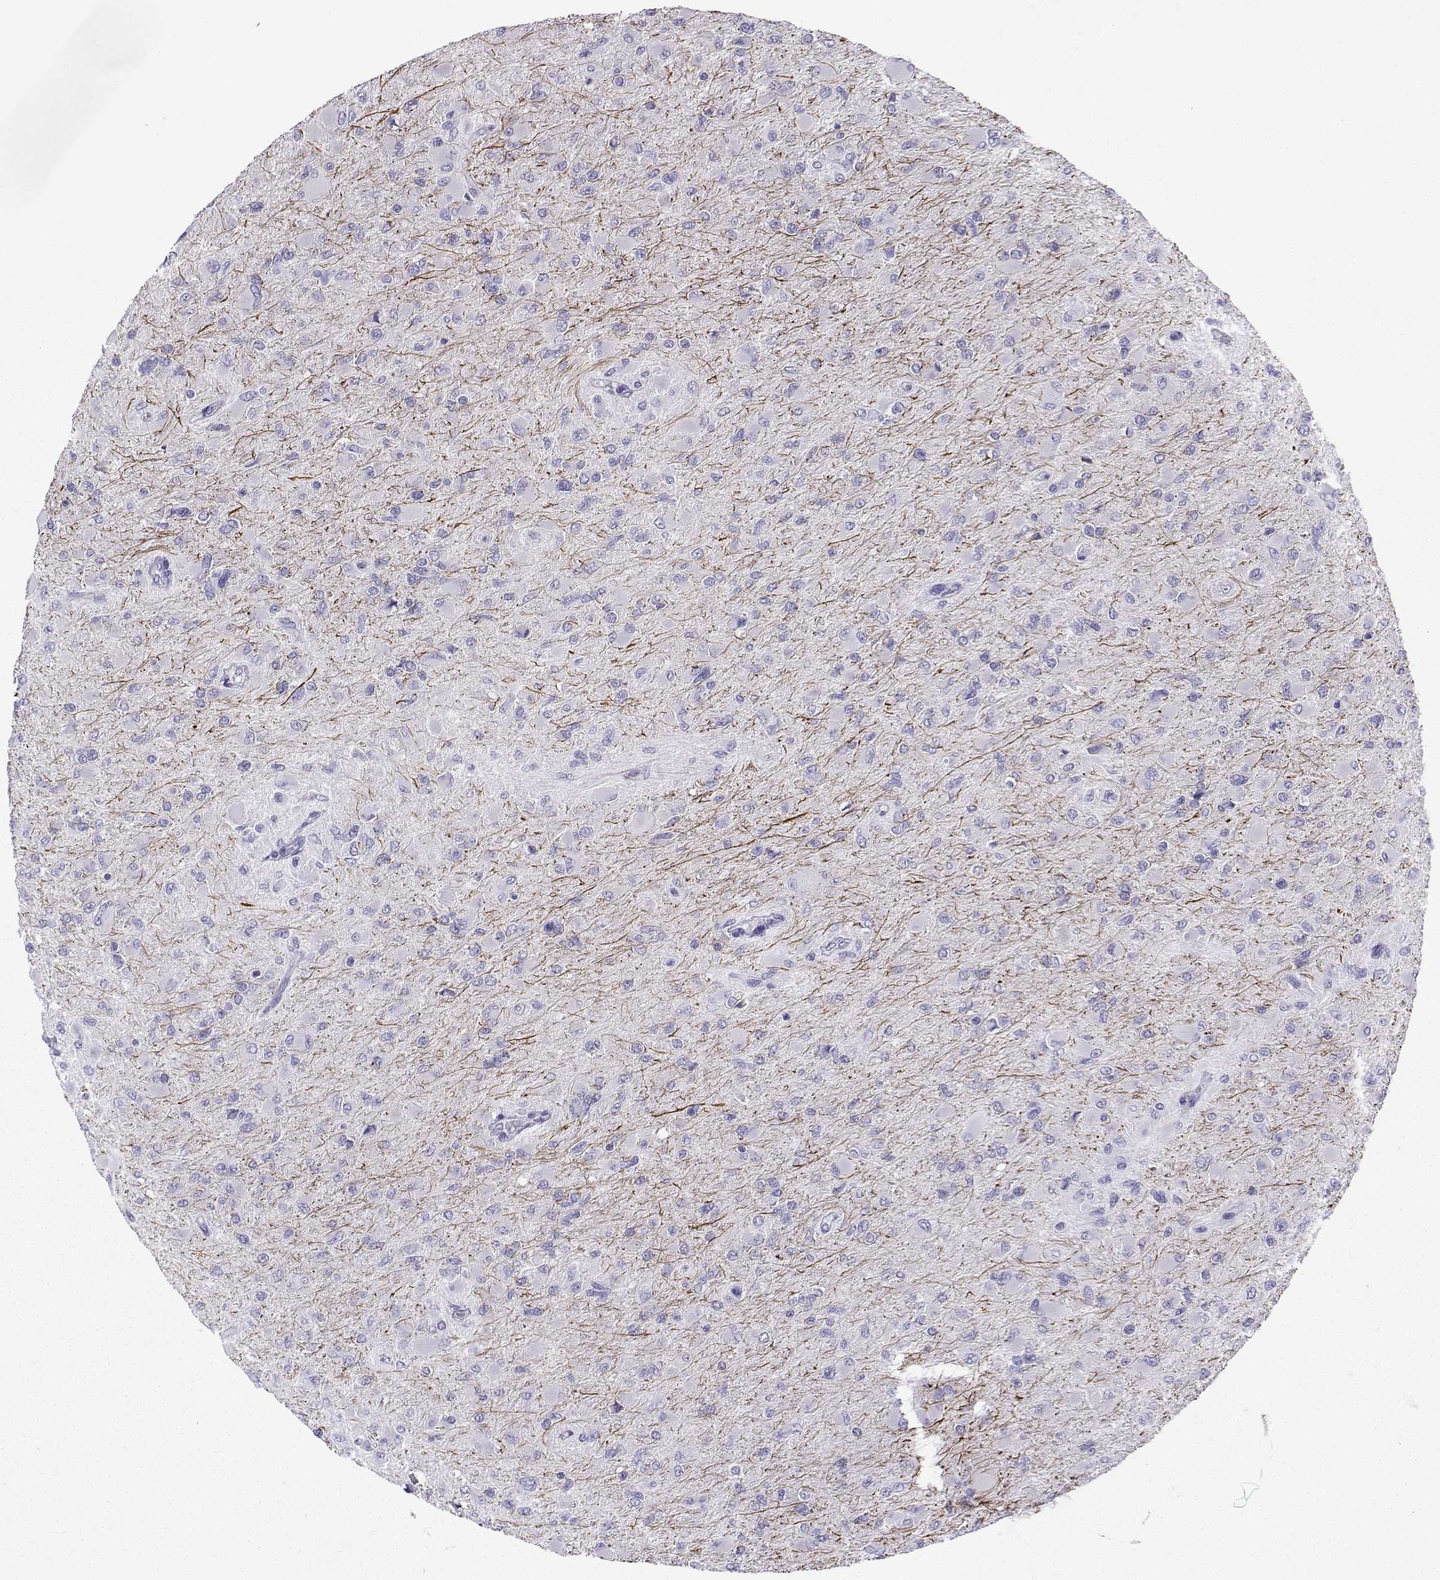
{"staining": {"intensity": "negative", "quantity": "none", "location": "none"}, "tissue": "glioma", "cell_type": "Tumor cells", "image_type": "cancer", "snomed": [{"axis": "morphology", "description": "Glioma, malignant, High grade"}, {"axis": "topography", "description": "Cerebral cortex"}], "caption": "IHC image of human high-grade glioma (malignant) stained for a protein (brown), which shows no staining in tumor cells. (Stains: DAB immunohistochemistry with hematoxylin counter stain, Microscopy: brightfield microscopy at high magnification).", "gene": "NEFL", "patient": {"sex": "female", "age": 36}}